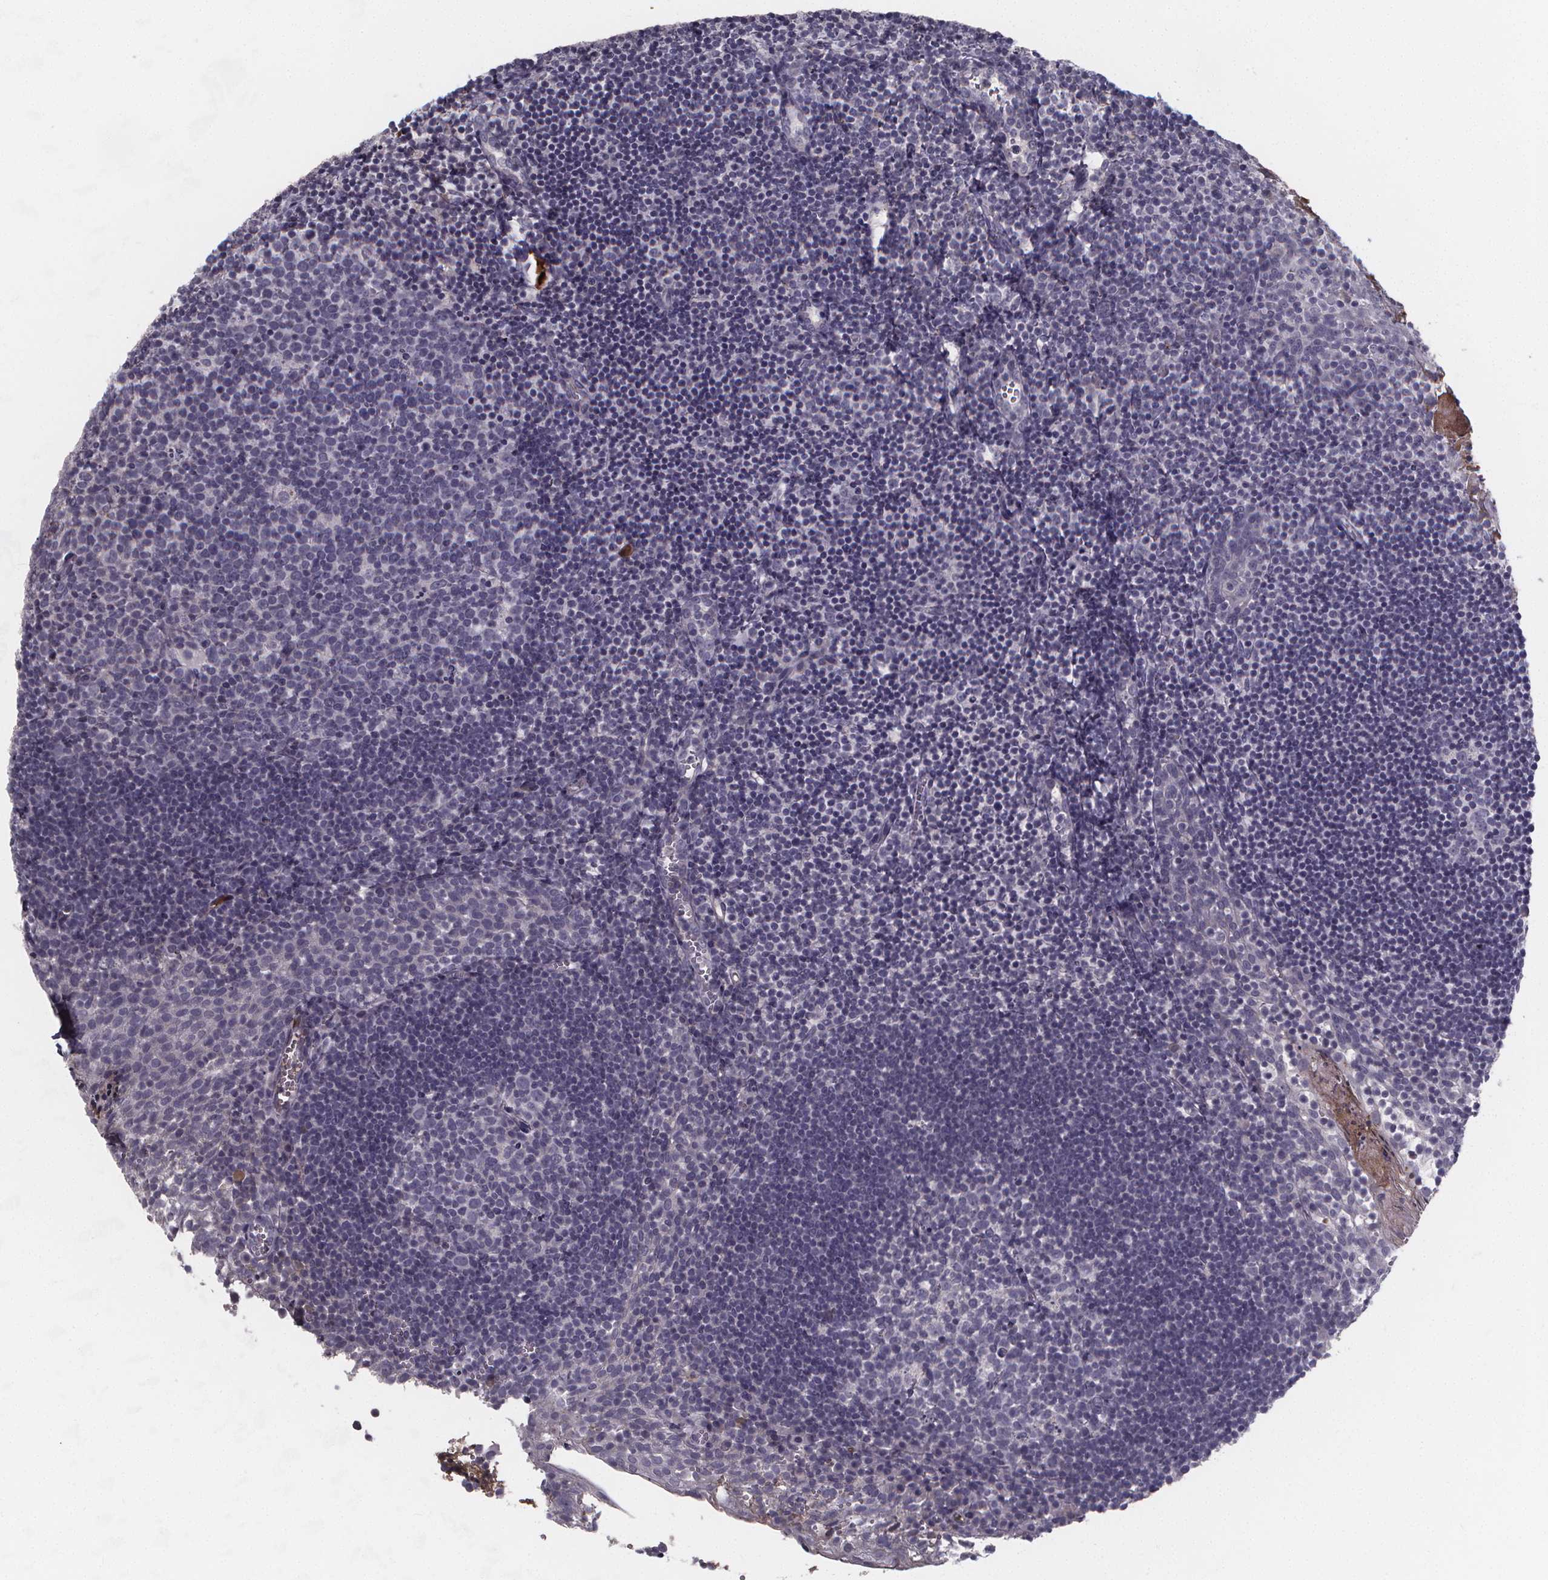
{"staining": {"intensity": "negative", "quantity": "none", "location": "none"}, "tissue": "lymph node", "cell_type": "Germinal center cells", "image_type": "normal", "snomed": [{"axis": "morphology", "description": "Normal tissue, NOS"}, {"axis": "topography", "description": "Lymph node"}], "caption": "Micrograph shows no significant protein positivity in germinal center cells of benign lymph node. (DAB (3,3'-diaminobenzidine) immunohistochemistry (IHC), high magnification).", "gene": "AGT", "patient": {"sex": "female", "age": 21}}